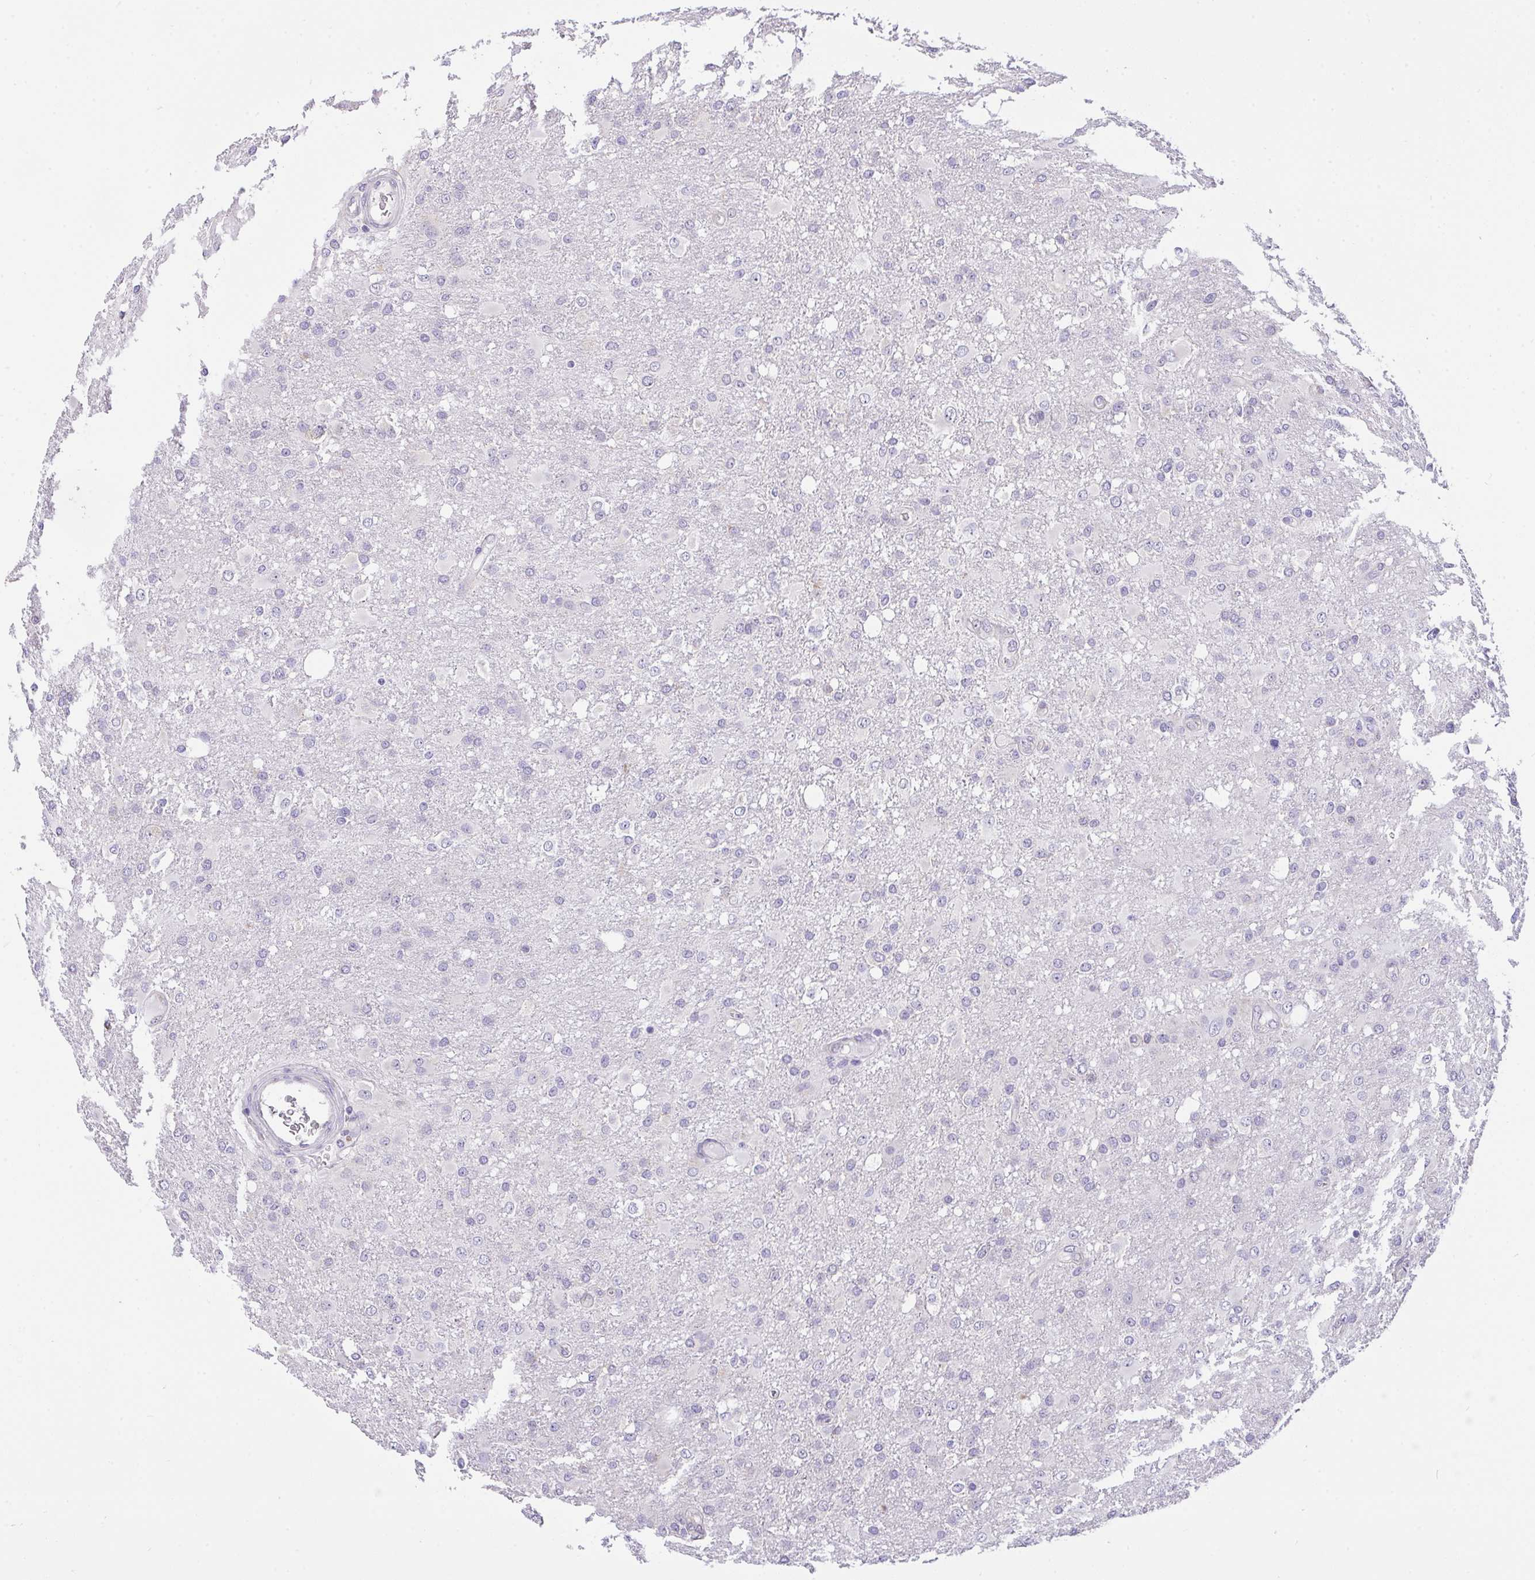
{"staining": {"intensity": "negative", "quantity": "none", "location": "none"}, "tissue": "glioma", "cell_type": "Tumor cells", "image_type": "cancer", "snomed": [{"axis": "morphology", "description": "Glioma, malignant, High grade"}, {"axis": "topography", "description": "Brain"}], "caption": "The image shows no significant staining in tumor cells of glioma.", "gene": "VGLL3", "patient": {"sex": "male", "age": 53}}